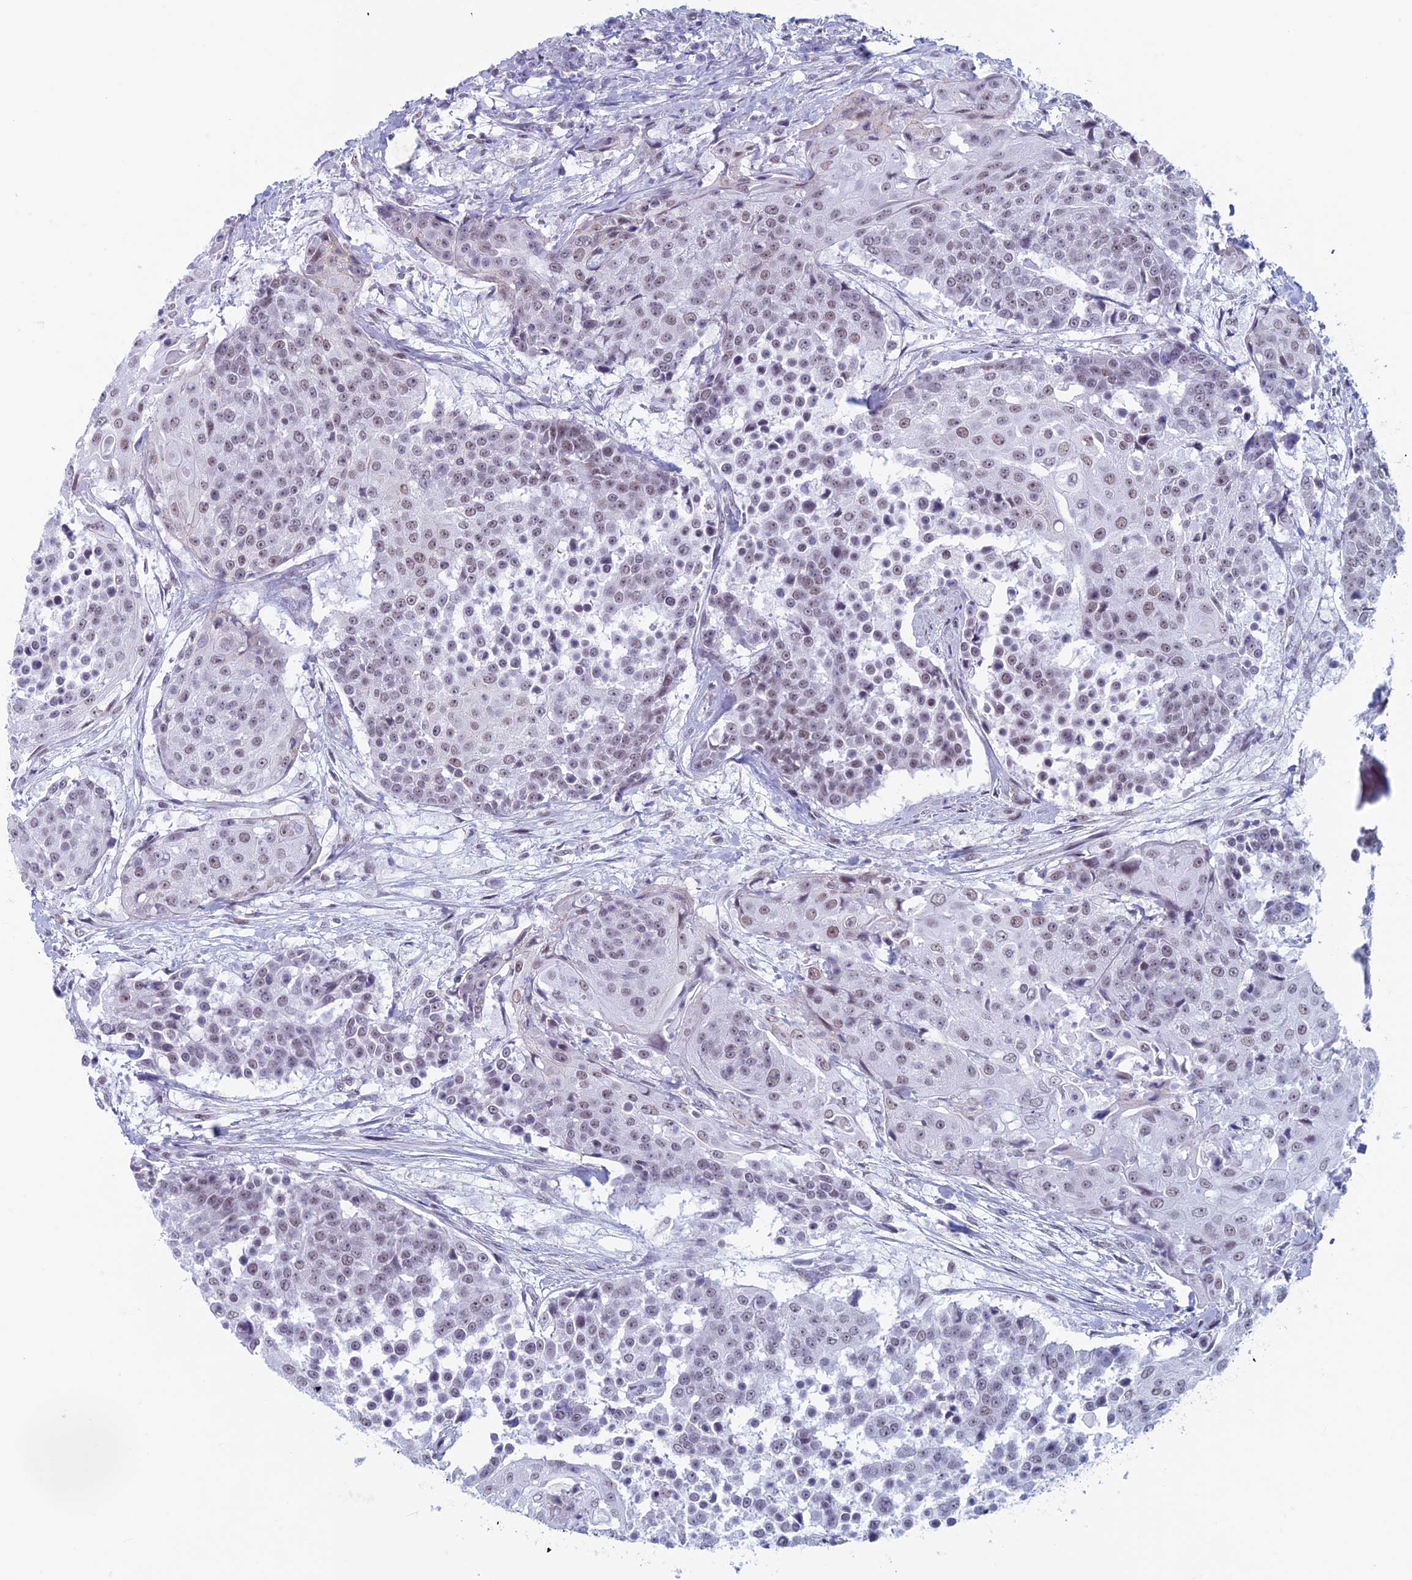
{"staining": {"intensity": "weak", "quantity": "<25%", "location": "nuclear"}, "tissue": "urothelial cancer", "cell_type": "Tumor cells", "image_type": "cancer", "snomed": [{"axis": "morphology", "description": "Urothelial carcinoma, High grade"}, {"axis": "topography", "description": "Urinary bladder"}], "caption": "Immunohistochemical staining of human urothelial carcinoma (high-grade) shows no significant positivity in tumor cells.", "gene": "ASH2L", "patient": {"sex": "female", "age": 63}}